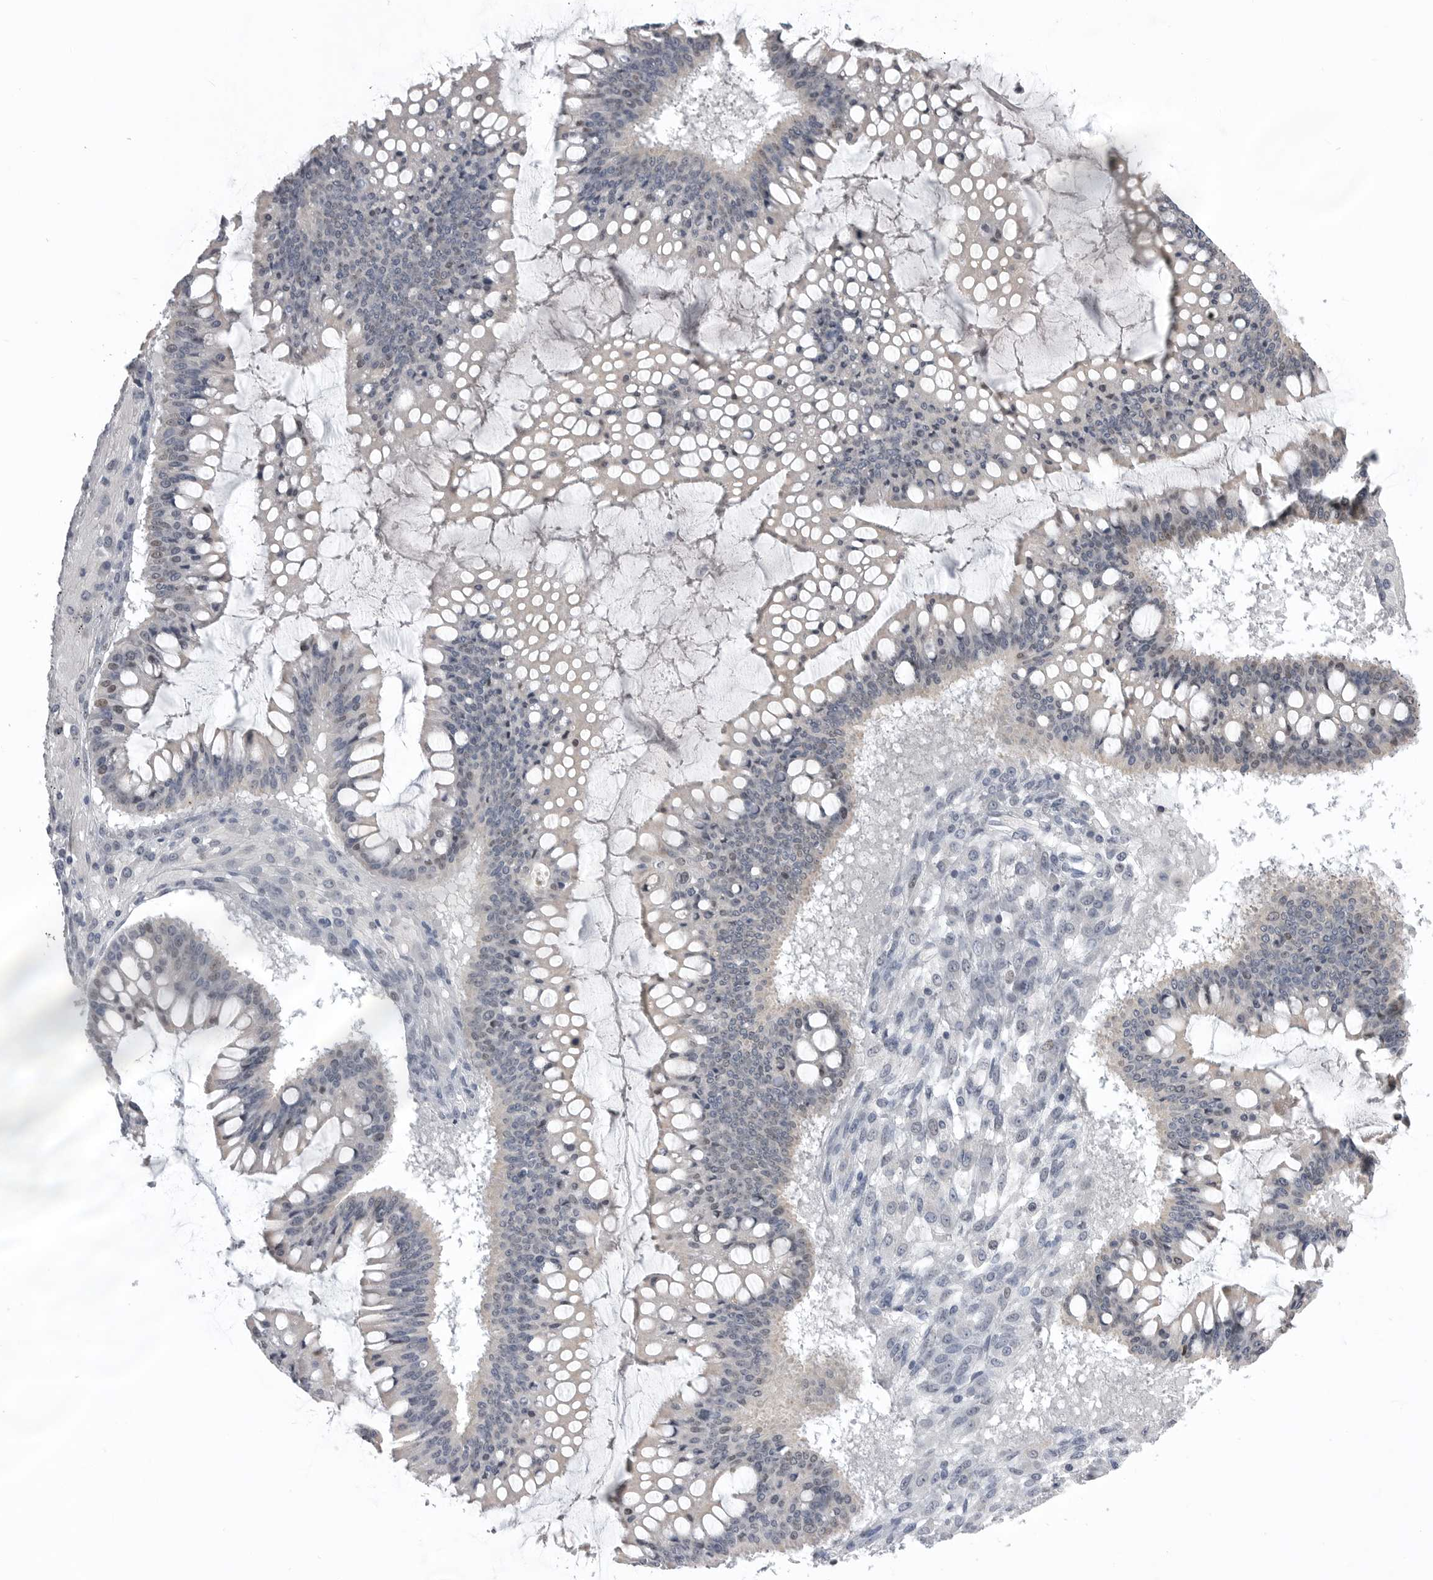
{"staining": {"intensity": "negative", "quantity": "none", "location": "none"}, "tissue": "ovarian cancer", "cell_type": "Tumor cells", "image_type": "cancer", "snomed": [{"axis": "morphology", "description": "Cystadenocarcinoma, mucinous, NOS"}, {"axis": "topography", "description": "Ovary"}], "caption": "This is a micrograph of immunohistochemistry (IHC) staining of ovarian mucinous cystadenocarcinoma, which shows no staining in tumor cells.", "gene": "SMARCC1", "patient": {"sex": "female", "age": 73}}